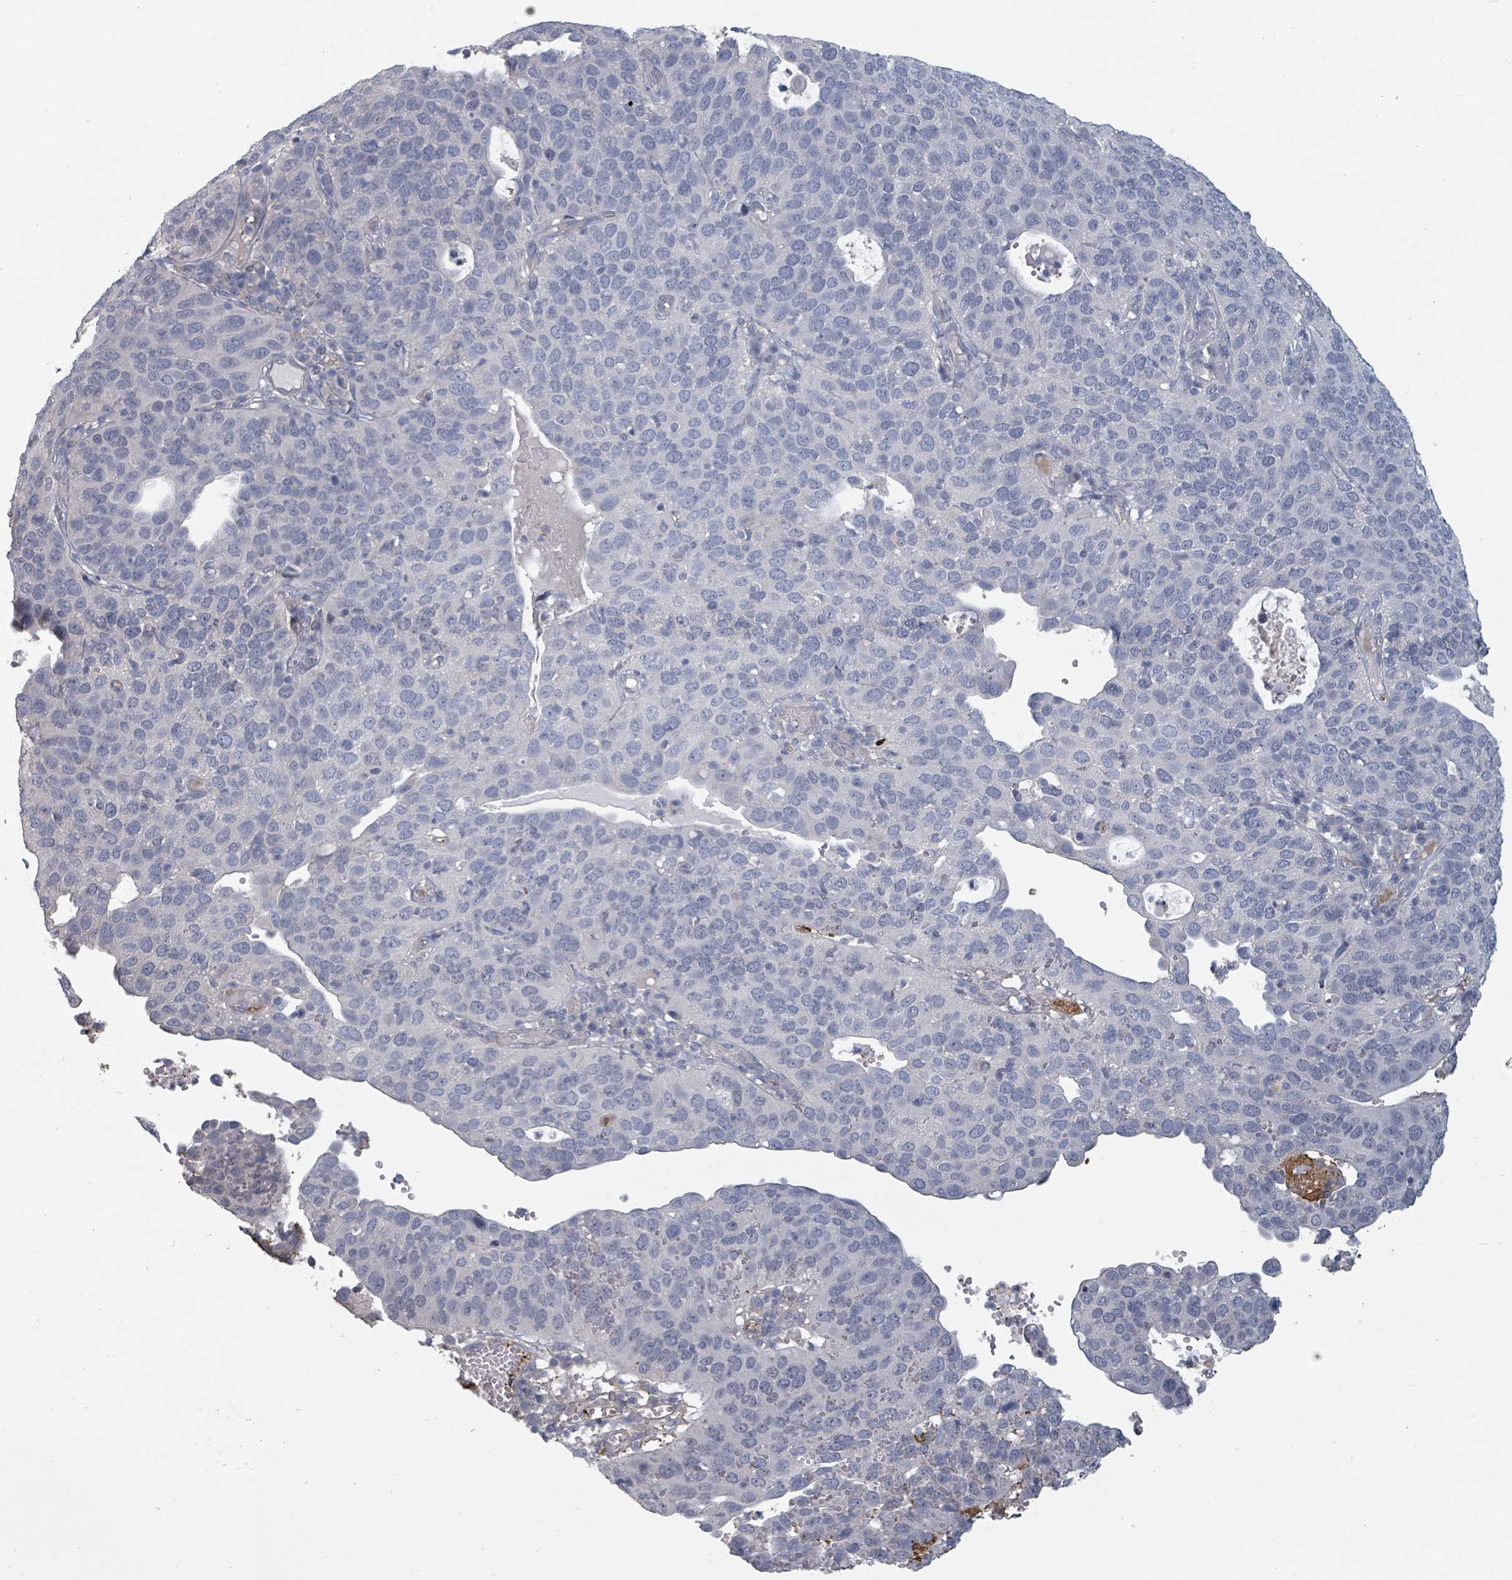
{"staining": {"intensity": "negative", "quantity": "none", "location": "none"}, "tissue": "cervical cancer", "cell_type": "Tumor cells", "image_type": "cancer", "snomed": [{"axis": "morphology", "description": "Squamous cell carcinoma, NOS"}, {"axis": "topography", "description": "Cervix"}], "caption": "DAB immunohistochemical staining of cervical cancer (squamous cell carcinoma) shows no significant expression in tumor cells.", "gene": "PLAUR", "patient": {"sex": "female", "age": 36}}